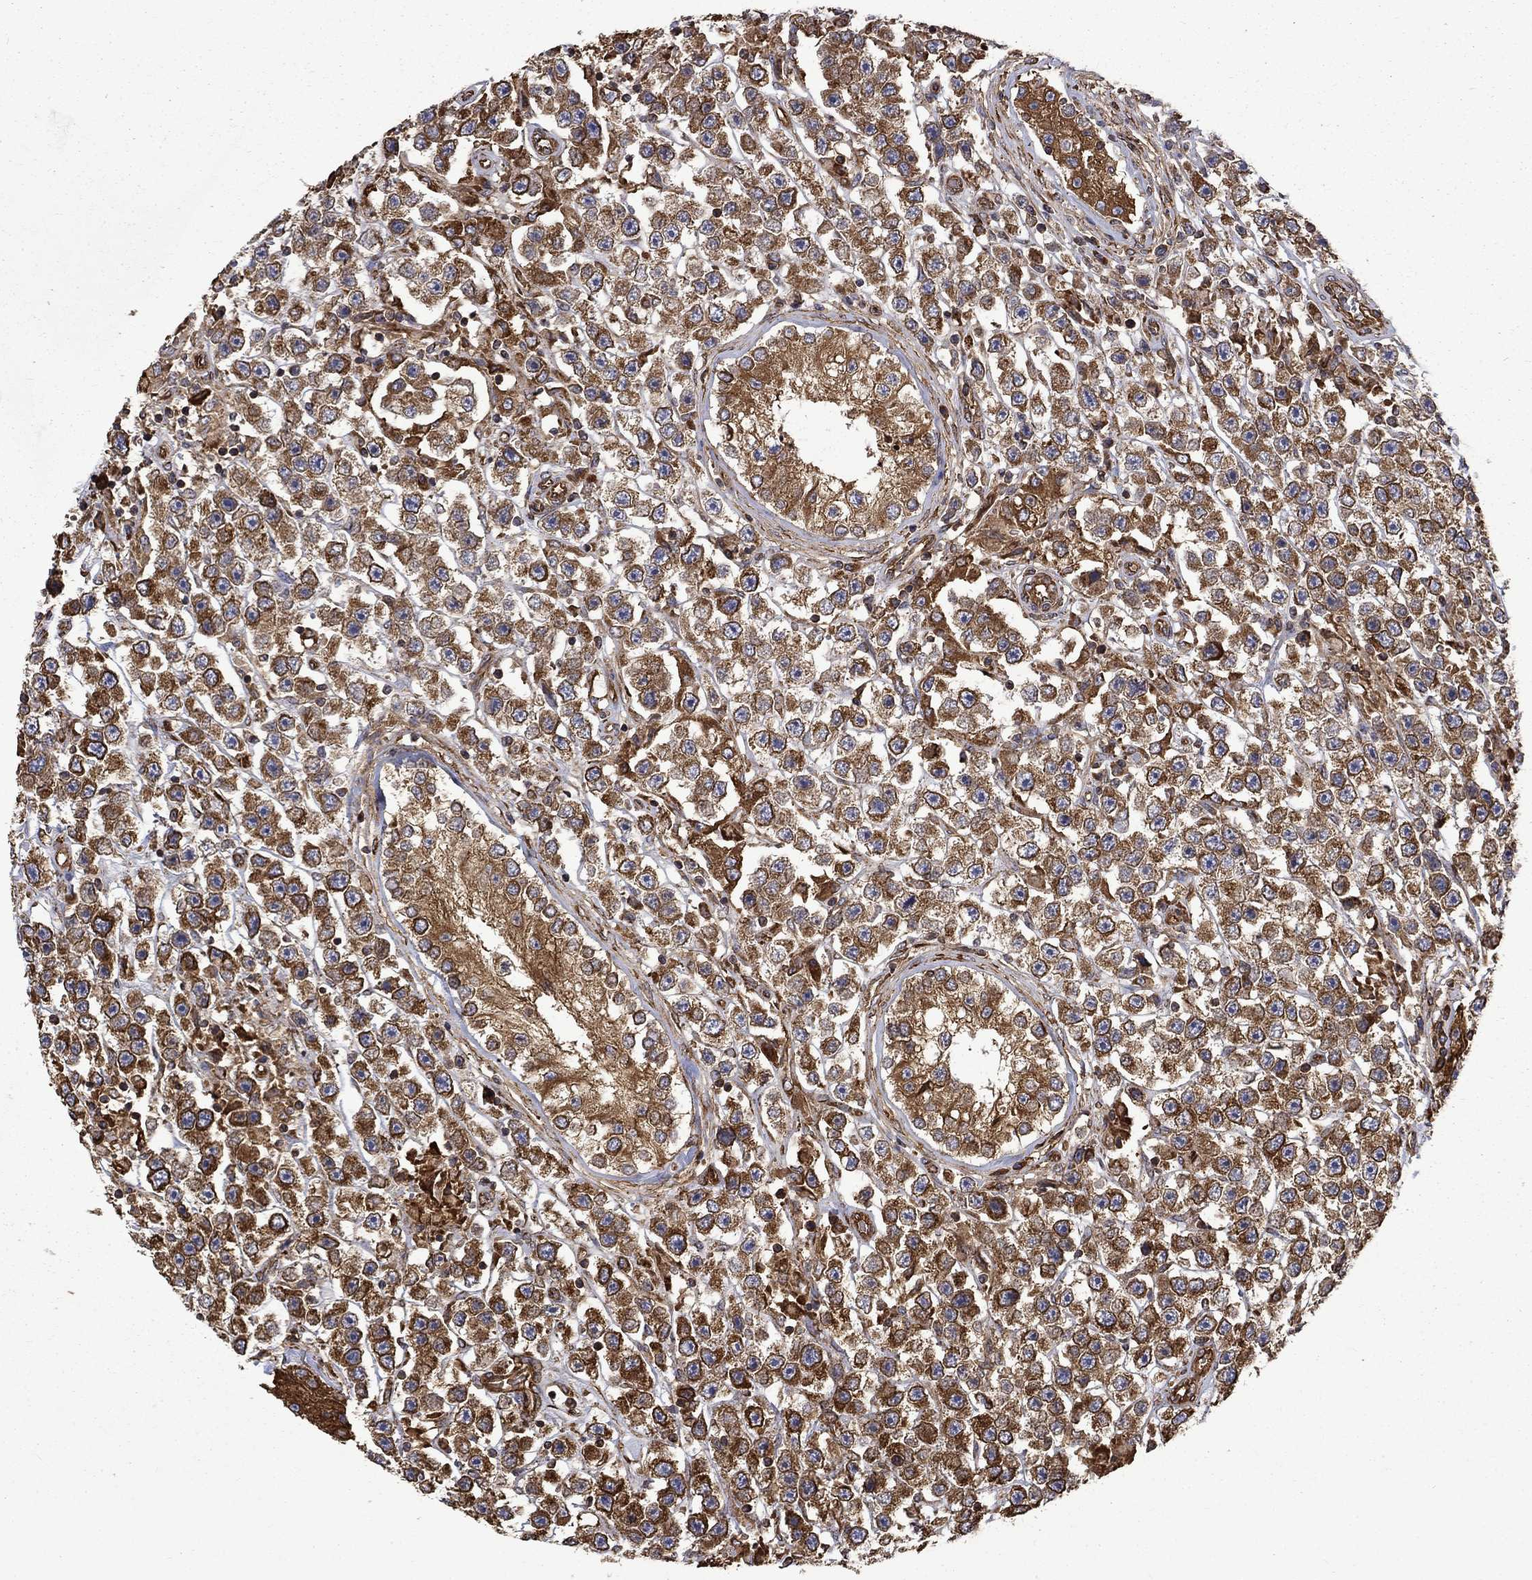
{"staining": {"intensity": "strong", "quantity": ">75%", "location": "cytoplasmic/membranous"}, "tissue": "testis cancer", "cell_type": "Tumor cells", "image_type": "cancer", "snomed": [{"axis": "morphology", "description": "Seminoma, NOS"}, {"axis": "topography", "description": "Testis"}], "caption": "Protein staining of seminoma (testis) tissue exhibits strong cytoplasmic/membranous staining in approximately >75% of tumor cells.", "gene": "CUTC", "patient": {"sex": "male", "age": 45}}